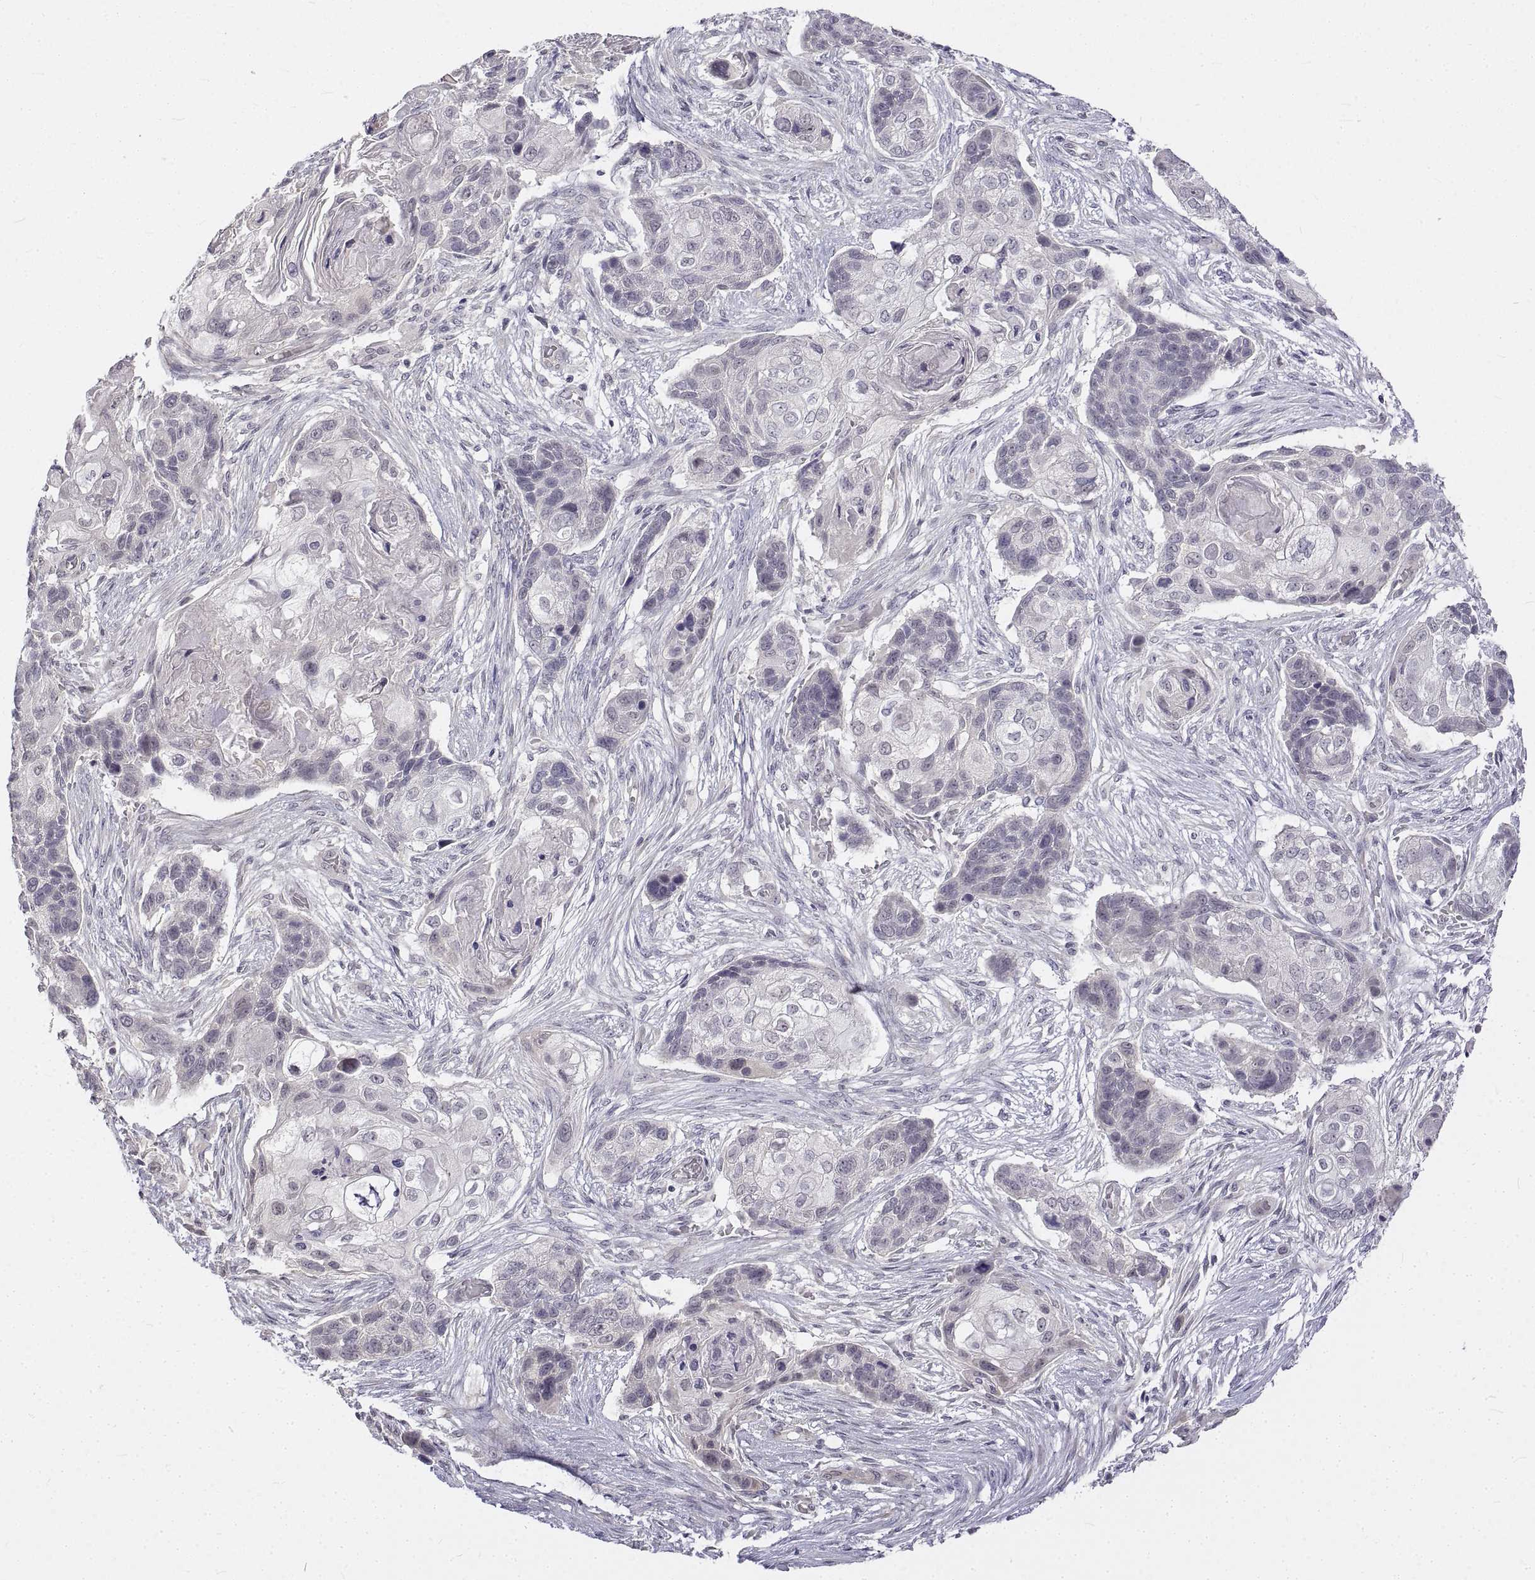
{"staining": {"intensity": "negative", "quantity": "none", "location": "none"}, "tissue": "lung cancer", "cell_type": "Tumor cells", "image_type": "cancer", "snomed": [{"axis": "morphology", "description": "Squamous cell carcinoma, NOS"}, {"axis": "topography", "description": "Lung"}], "caption": "Immunohistochemistry (IHC) micrograph of lung squamous cell carcinoma stained for a protein (brown), which demonstrates no positivity in tumor cells. (DAB IHC, high magnification).", "gene": "ANO2", "patient": {"sex": "male", "age": 69}}